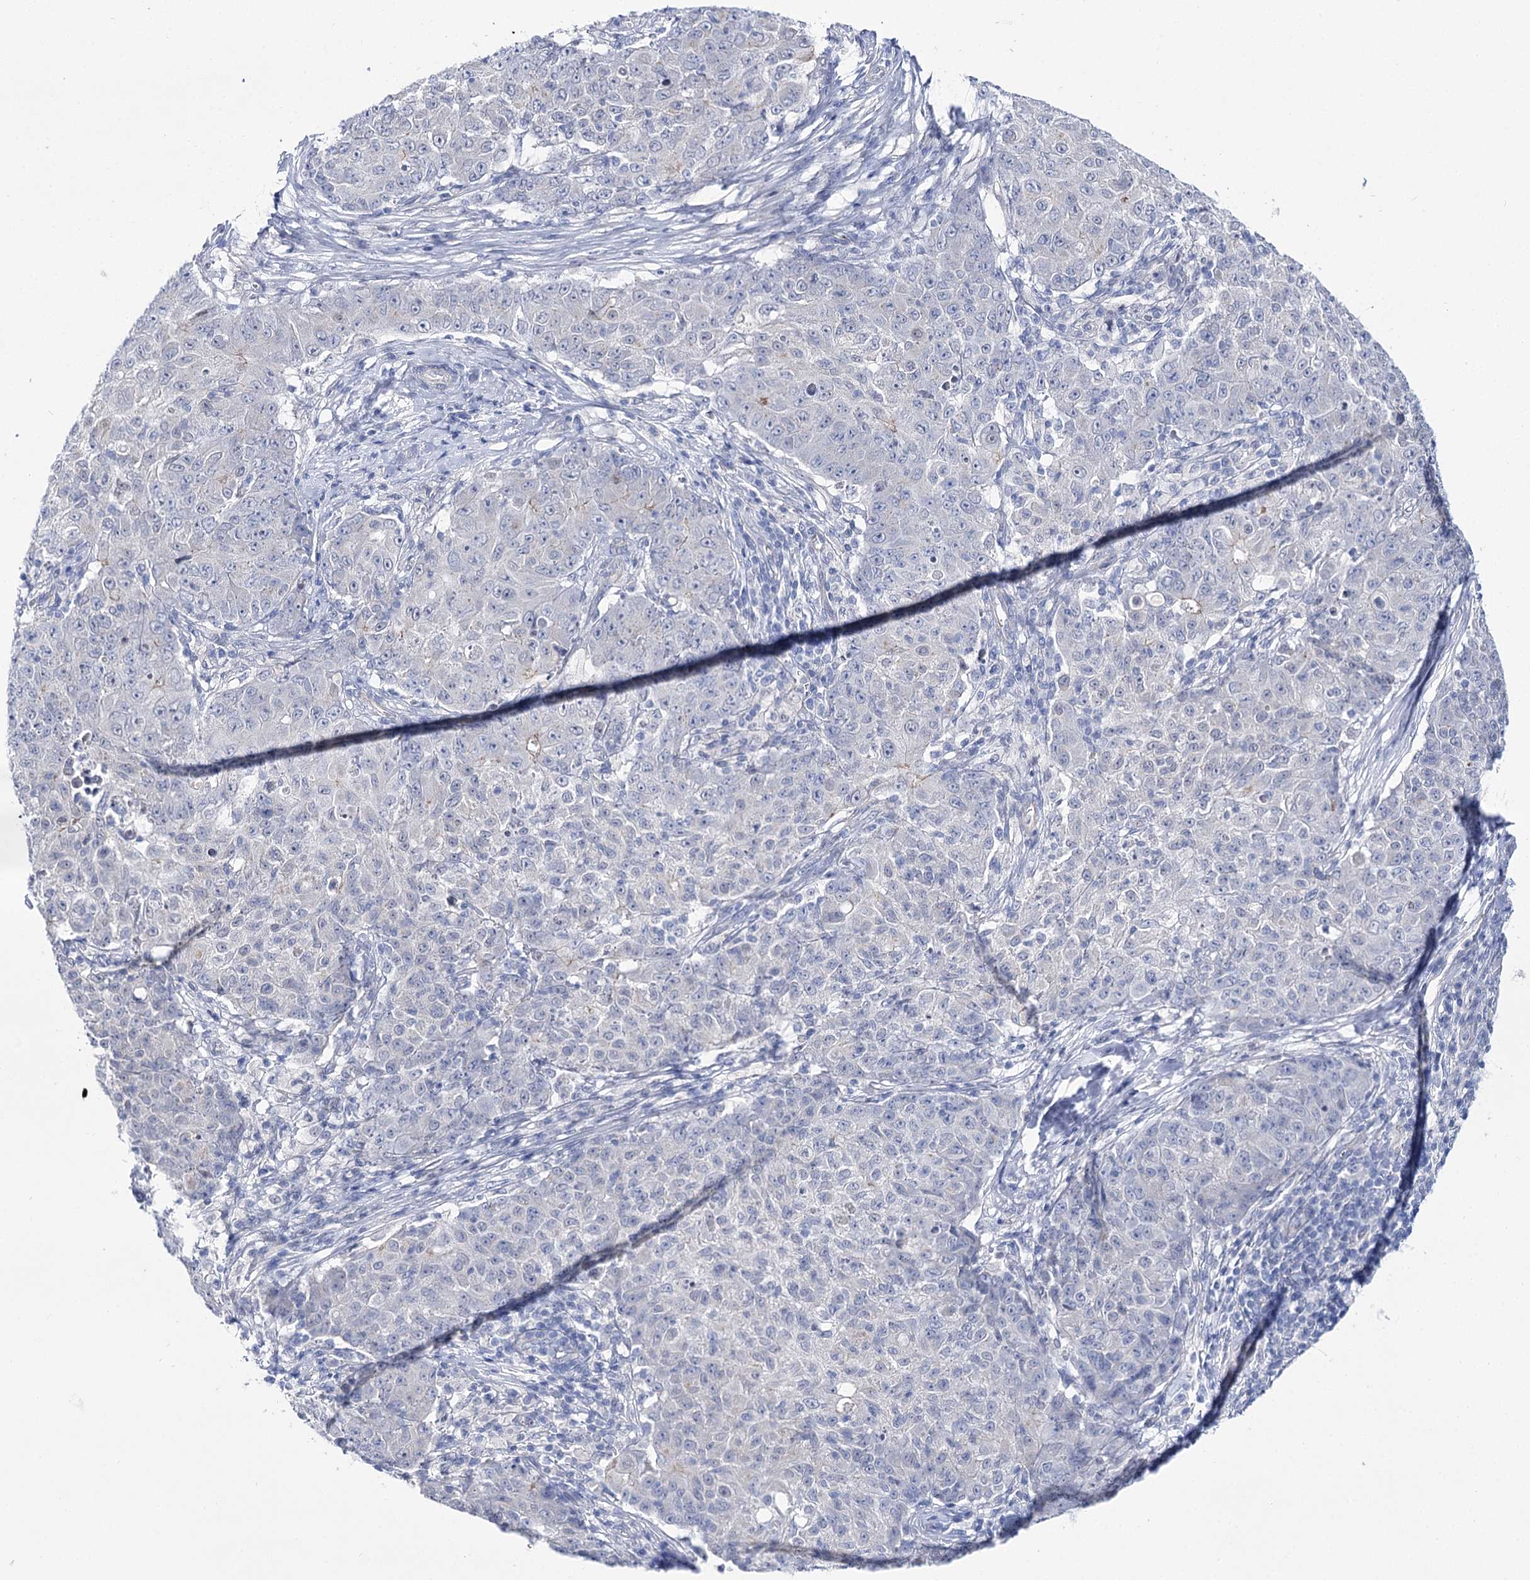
{"staining": {"intensity": "negative", "quantity": "none", "location": "none"}, "tissue": "ovarian cancer", "cell_type": "Tumor cells", "image_type": "cancer", "snomed": [{"axis": "morphology", "description": "Carcinoma, endometroid"}, {"axis": "topography", "description": "Ovary"}], "caption": "Immunohistochemical staining of ovarian cancer (endometroid carcinoma) shows no significant staining in tumor cells. Brightfield microscopy of IHC stained with DAB (brown) and hematoxylin (blue), captured at high magnification.", "gene": "NRAP", "patient": {"sex": "female", "age": 42}}